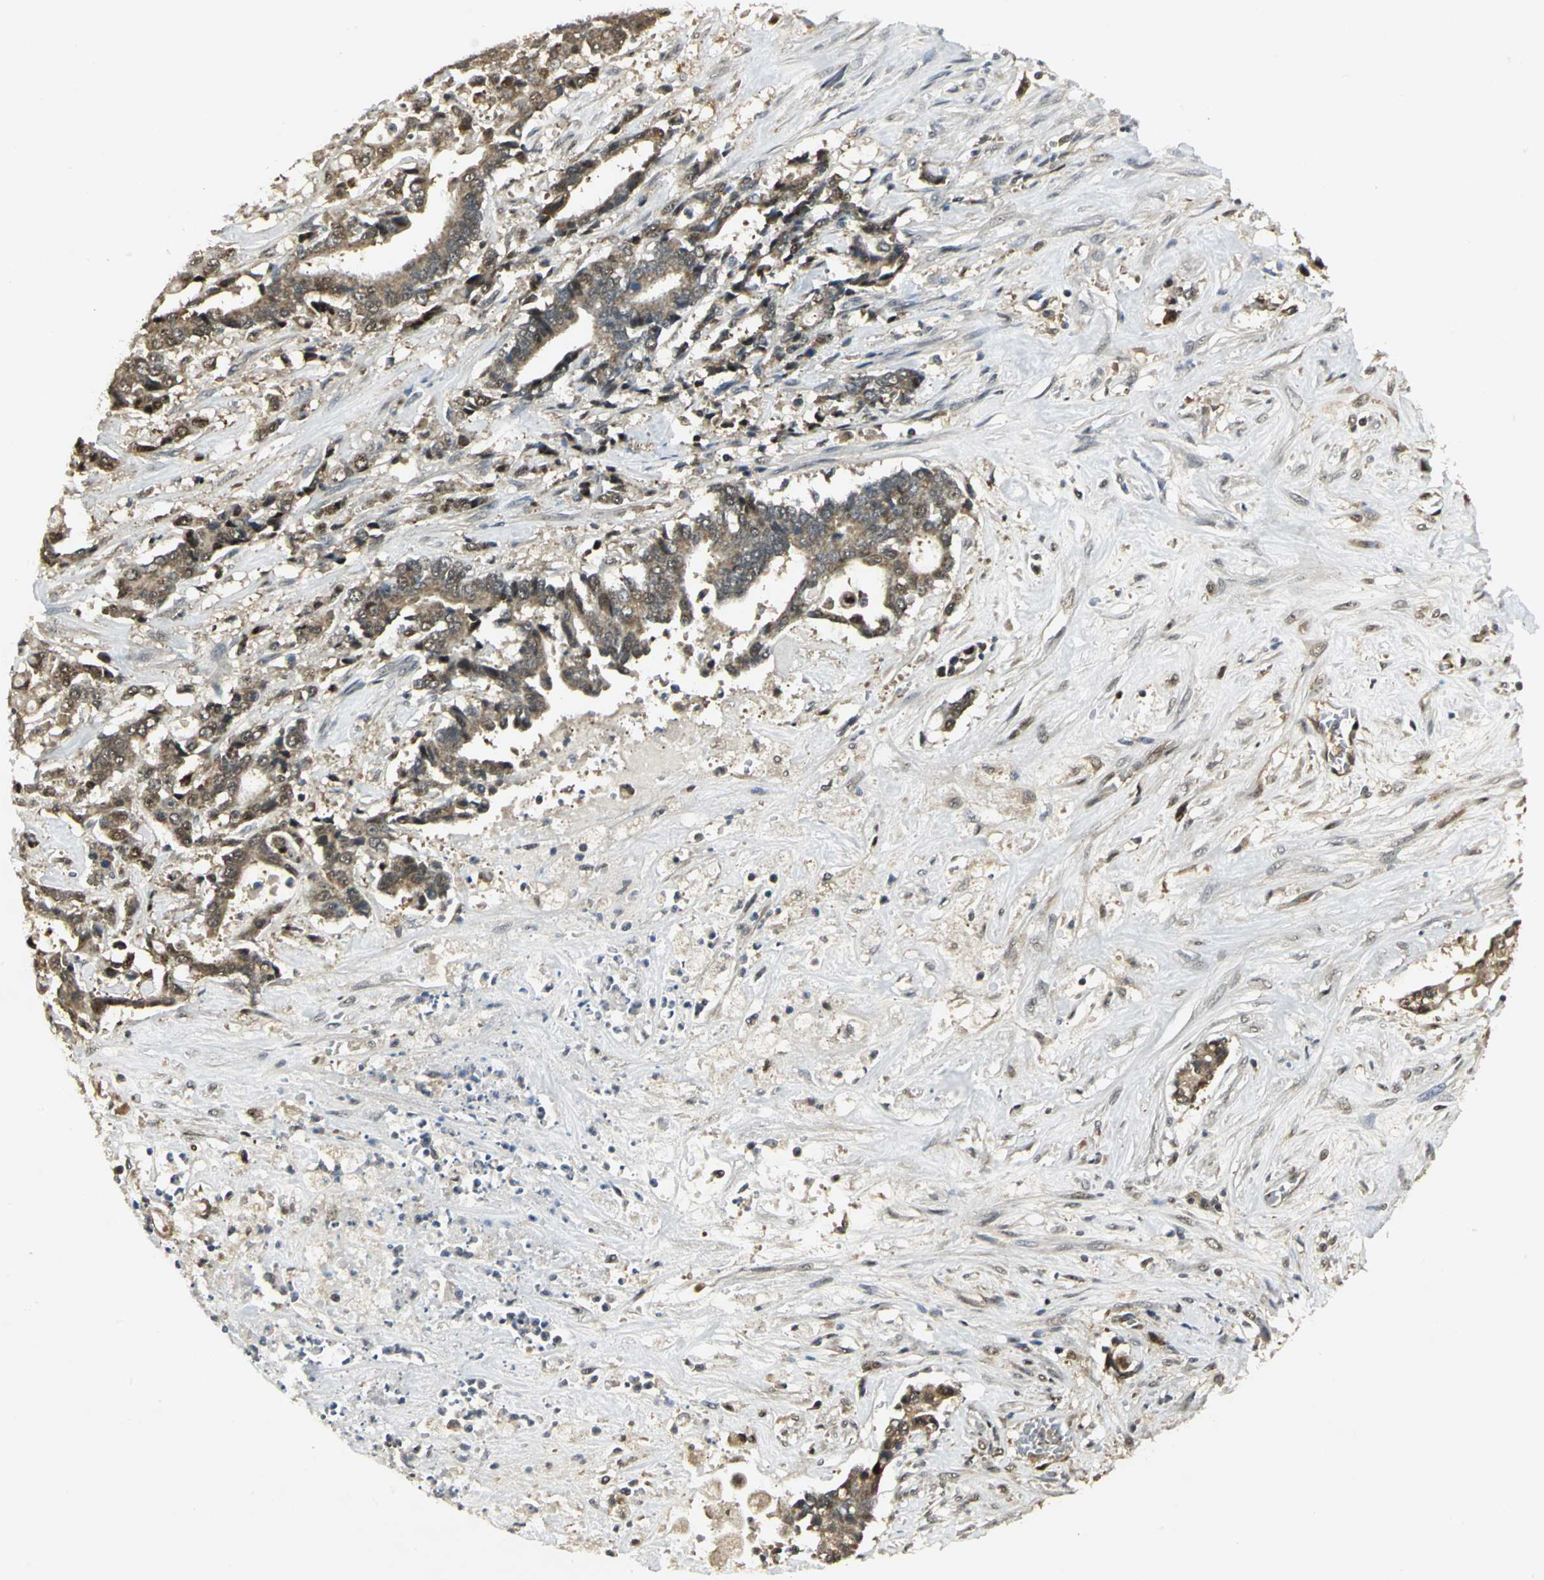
{"staining": {"intensity": "moderate", "quantity": ">75%", "location": "cytoplasmic/membranous,nuclear"}, "tissue": "liver cancer", "cell_type": "Tumor cells", "image_type": "cancer", "snomed": [{"axis": "morphology", "description": "Cholangiocarcinoma"}, {"axis": "topography", "description": "Liver"}], "caption": "Approximately >75% of tumor cells in human liver cancer (cholangiocarcinoma) display moderate cytoplasmic/membranous and nuclear protein expression as visualized by brown immunohistochemical staining.", "gene": "PSMC4", "patient": {"sex": "male", "age": 57}}